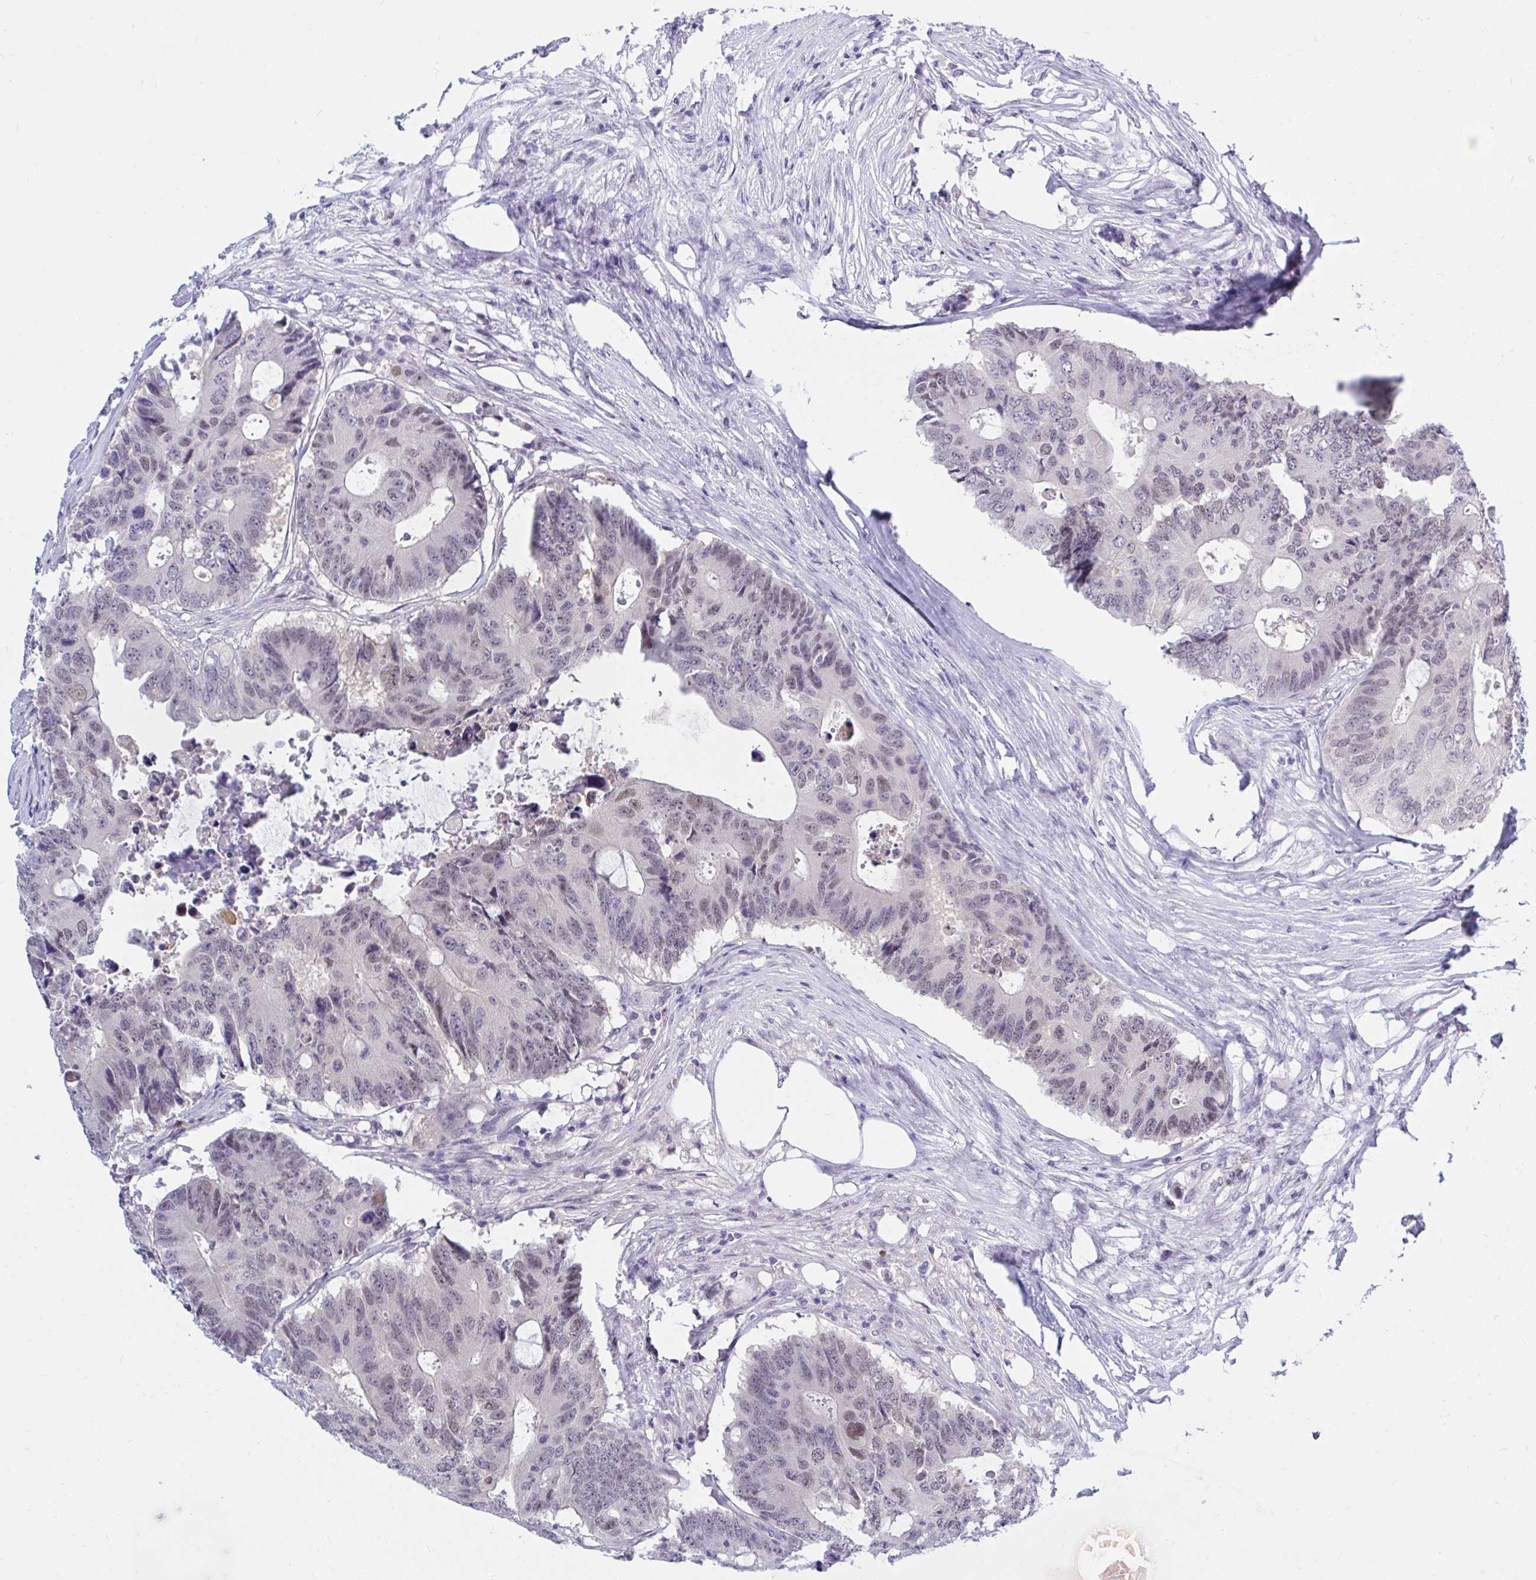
{"staining": {"intensity": "weak", "quantity": "25%-75%", "location": "nuclear"}, "tissue": "colorectal cancer", "cell_type": "Tumor cells", "image_type": "cancer", "snomed": [{"axis": "morphology", "description": "Adenocarcinoma, NOS"}, {"axis": "topography", "description": "Colon"}], "caption": "Tumor cells display low levels of weak nuclear positivity in approximately 25%-75% of cells in adenocarcinoma (colorectal). (brown staining indicates protein expression, while blue staining denotes nuclei).", "gene": "THOP1", "patient": {"sex": "male", "age": 71}}